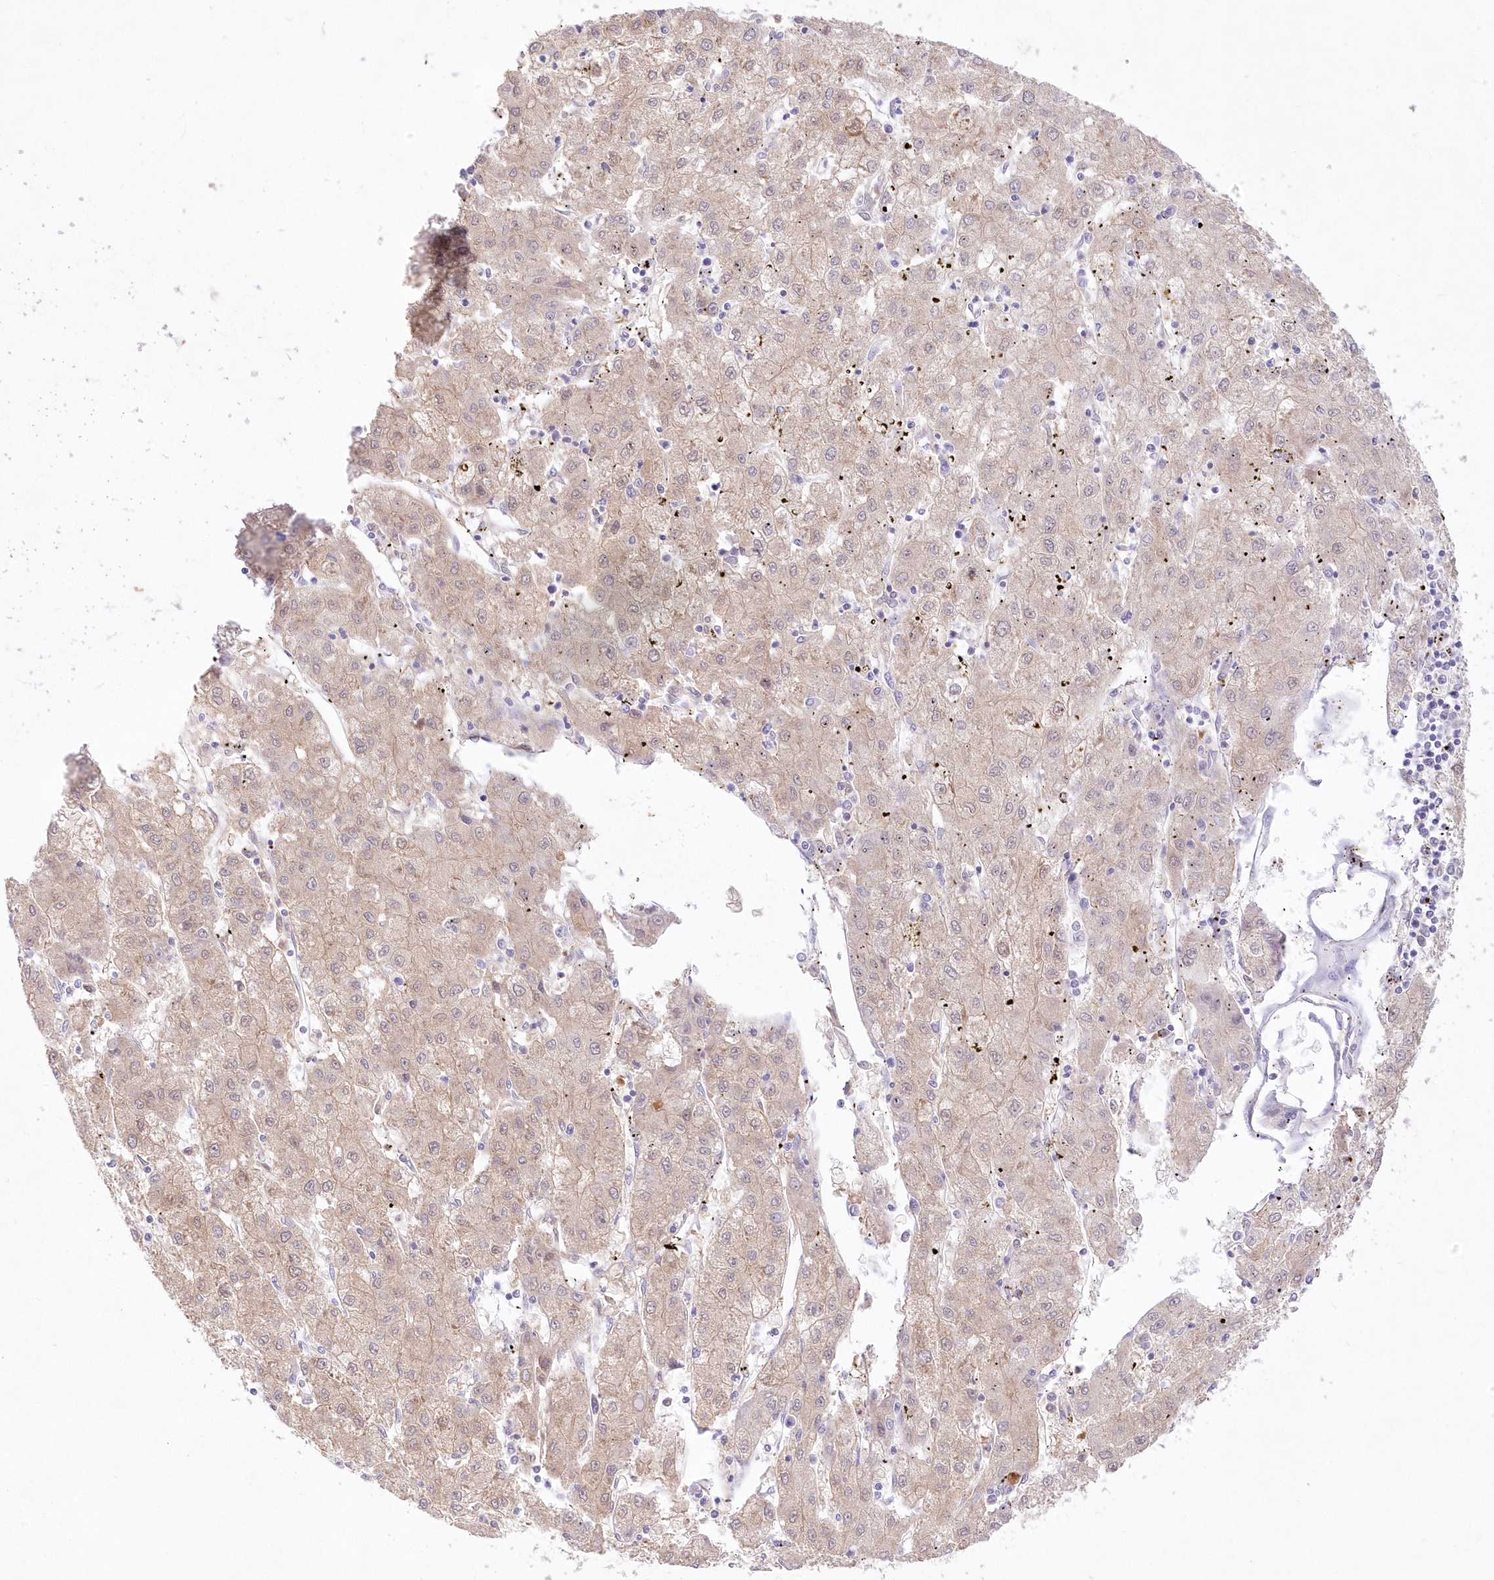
{"staining": {"intensity": "weak", "quantity": ">75%", "location": "cytoplasmic/membranous"}, "tissue": "liver cancer", "cell_type": "Tumor cells", "image_type": "cancer", "snomed": [{"axis": "morphology", "description": "Carcinoma, Hepatocellular, NOS"}, {"axis": "topography", "description": "Liver"}], "caption": "An image of human liver cancer stained for a protein shows weak cytoplasmic/membranous brown staining in tumor cells.", "gene": "RNPEP", "patient": {"sex": "male", "age": 72}}